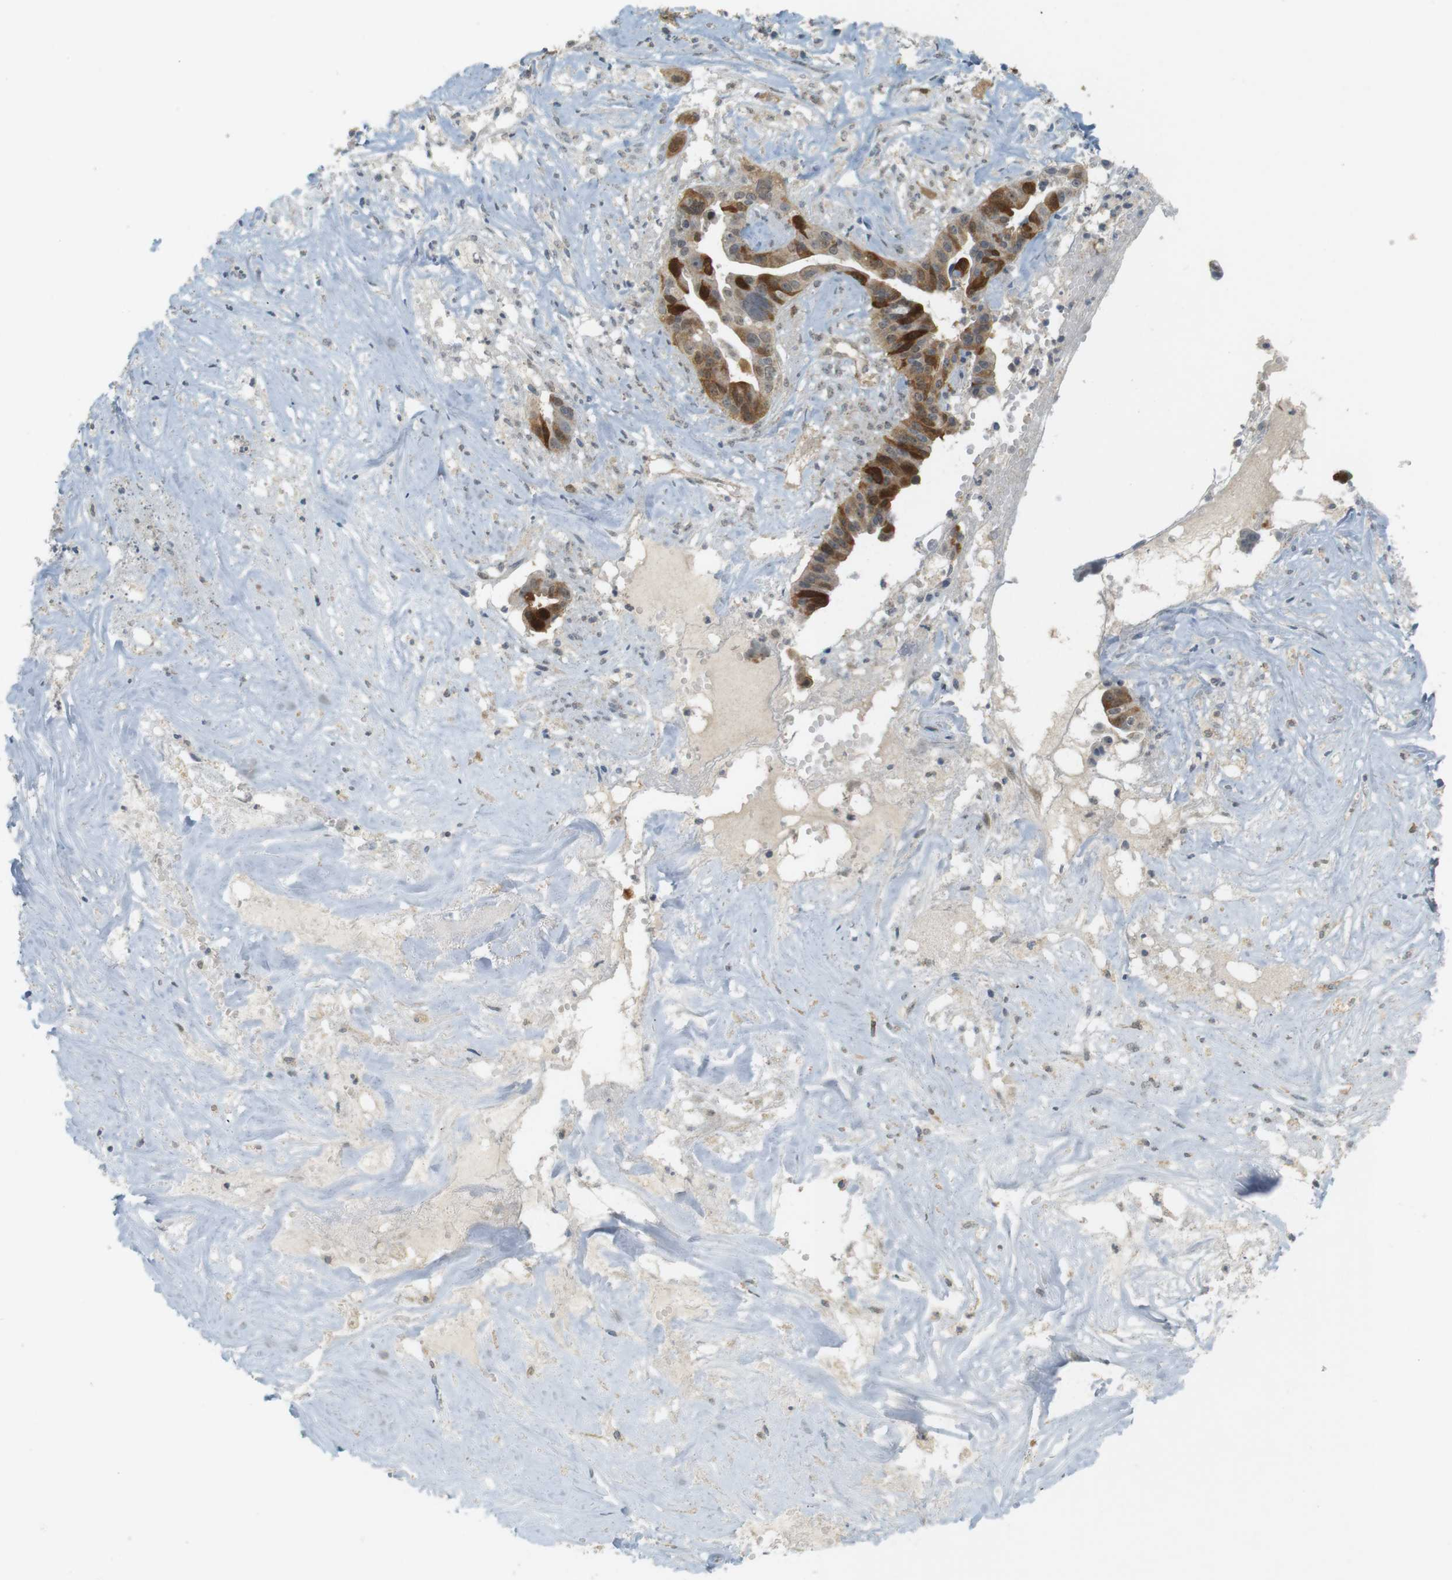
{"staining": {"intensity": "strong", "quantity": "25%-75%", "location": "cytoplasmic/membranous"}, "tissue": "liver cancer", "cell_type": "Tumor cells", "image_type": "cancer", "snomed": [{"axis": "morphology", "description": "Cholangiocarcinoma"}, {"axis": "topography", "description": "Liver"}], "caption": "About 25%-75% of tumor cells in human liver cancer (cholangiocarcinoma) reveal strong cytoplasmic/membranous protein positivity as visualized by brown immunohistochemical staining.", "gene": "TTK", "patient": {"sex": "female", "age": 61}}